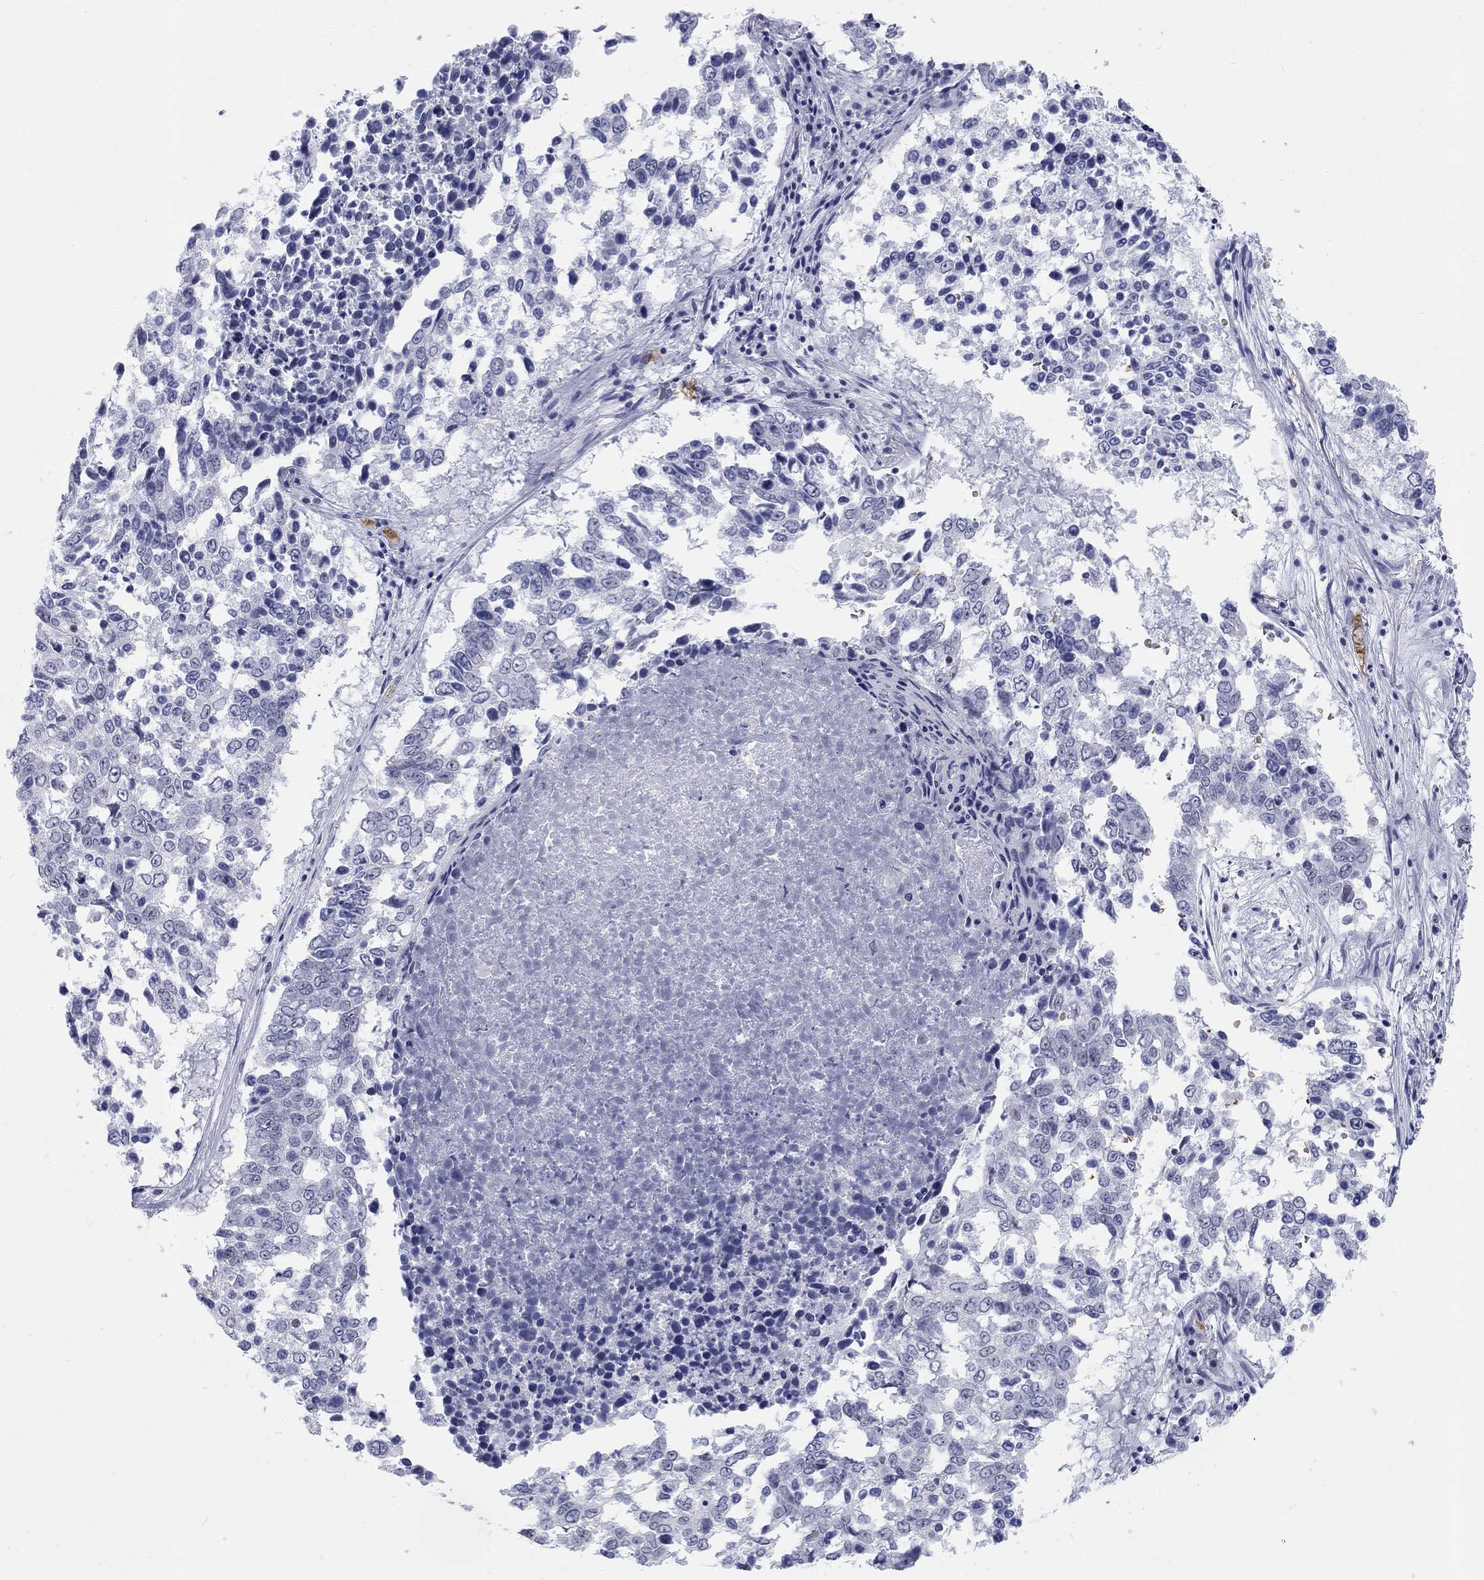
{"staining": {"intensity": "negative", "quantity": "none", "location": "none"}, "tissue": "lung cancer", "cell_type": "Tumor cells", "image_type": "cancer", "snomed": [{"axis": "morphology", "description": "Squamous cell carcinoma, NOS"}, {"axis": "topography", "description": "Lung"}], "caption": "A high-resolution histopathology image shows immunohistochemistry staining of lung cancer (squamous cell carcinoma), which demonstrates no significant positivity in tumor cells. The staining was performed using DAB to visualize the protein expression in brown, while the nuclei were stained in blue with hematoxylin (Magnification: 20x).", "gene": "DMTN", "patient": {"sex": "male", "age": 82}}